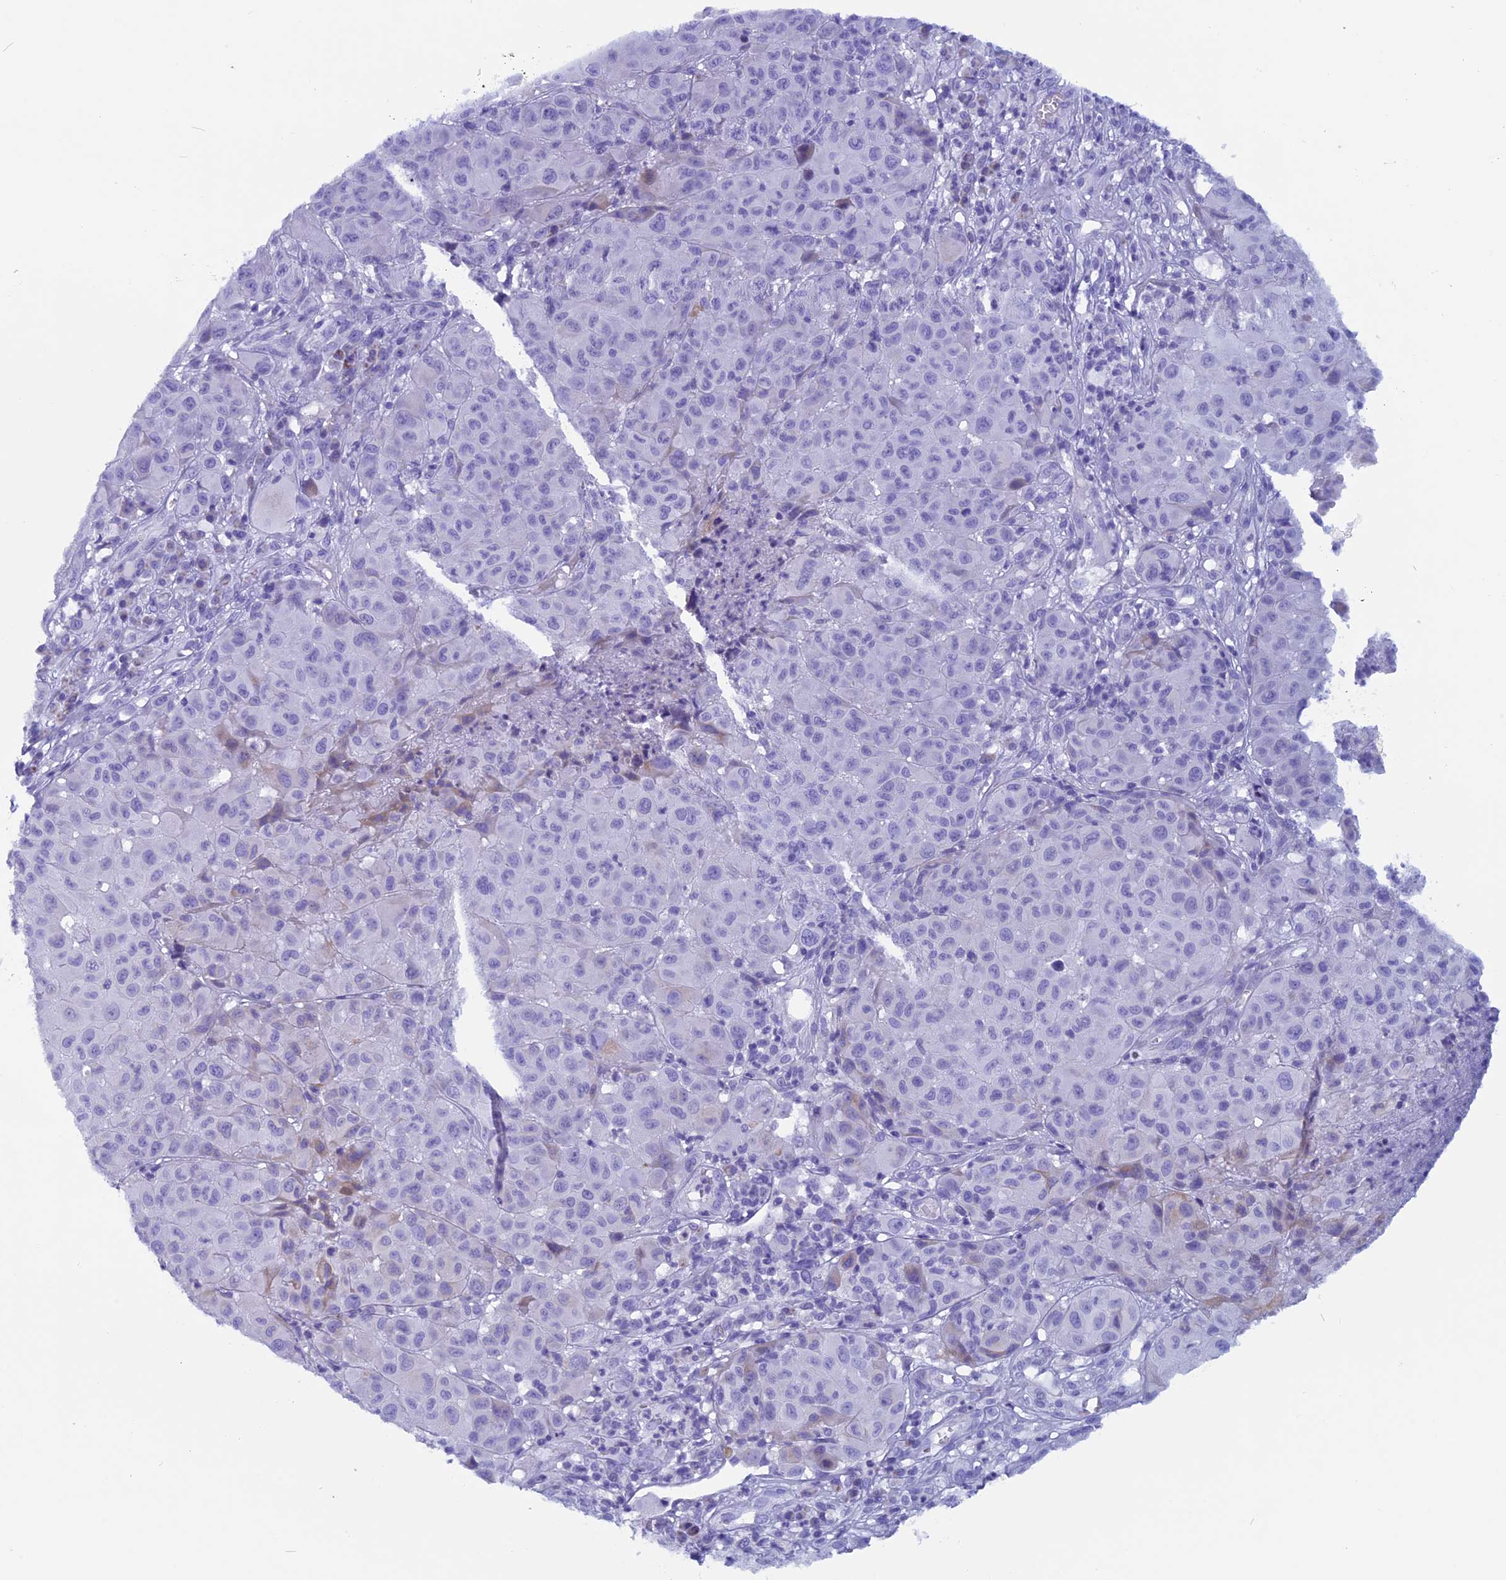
{"staining": {"intensity": "weak", "quantity": "<25%", "location": "cytoplasmic/membranous"}, "tissue": "melanoma", "cell_type": "Tumor cells", "image_type": "cancer", "snomed": [{"axis": "morphology", "description": "Malignant melanoma, NOS"}, {"axis": "topography", "description": "Skin"}], "caption": "High magnification brightfield microscopy of melanoma stained with DAB (brown) and counterstained with hematoxylin (blue): tumor cells show no significant expression. (Stains: DAB immunohistochemistry with hematoxylin counter stain, Microscopy: brightfield microscopy at high magnification).", "gene": "ZNF563", "patient": {"sex": "male", "age": 73}}